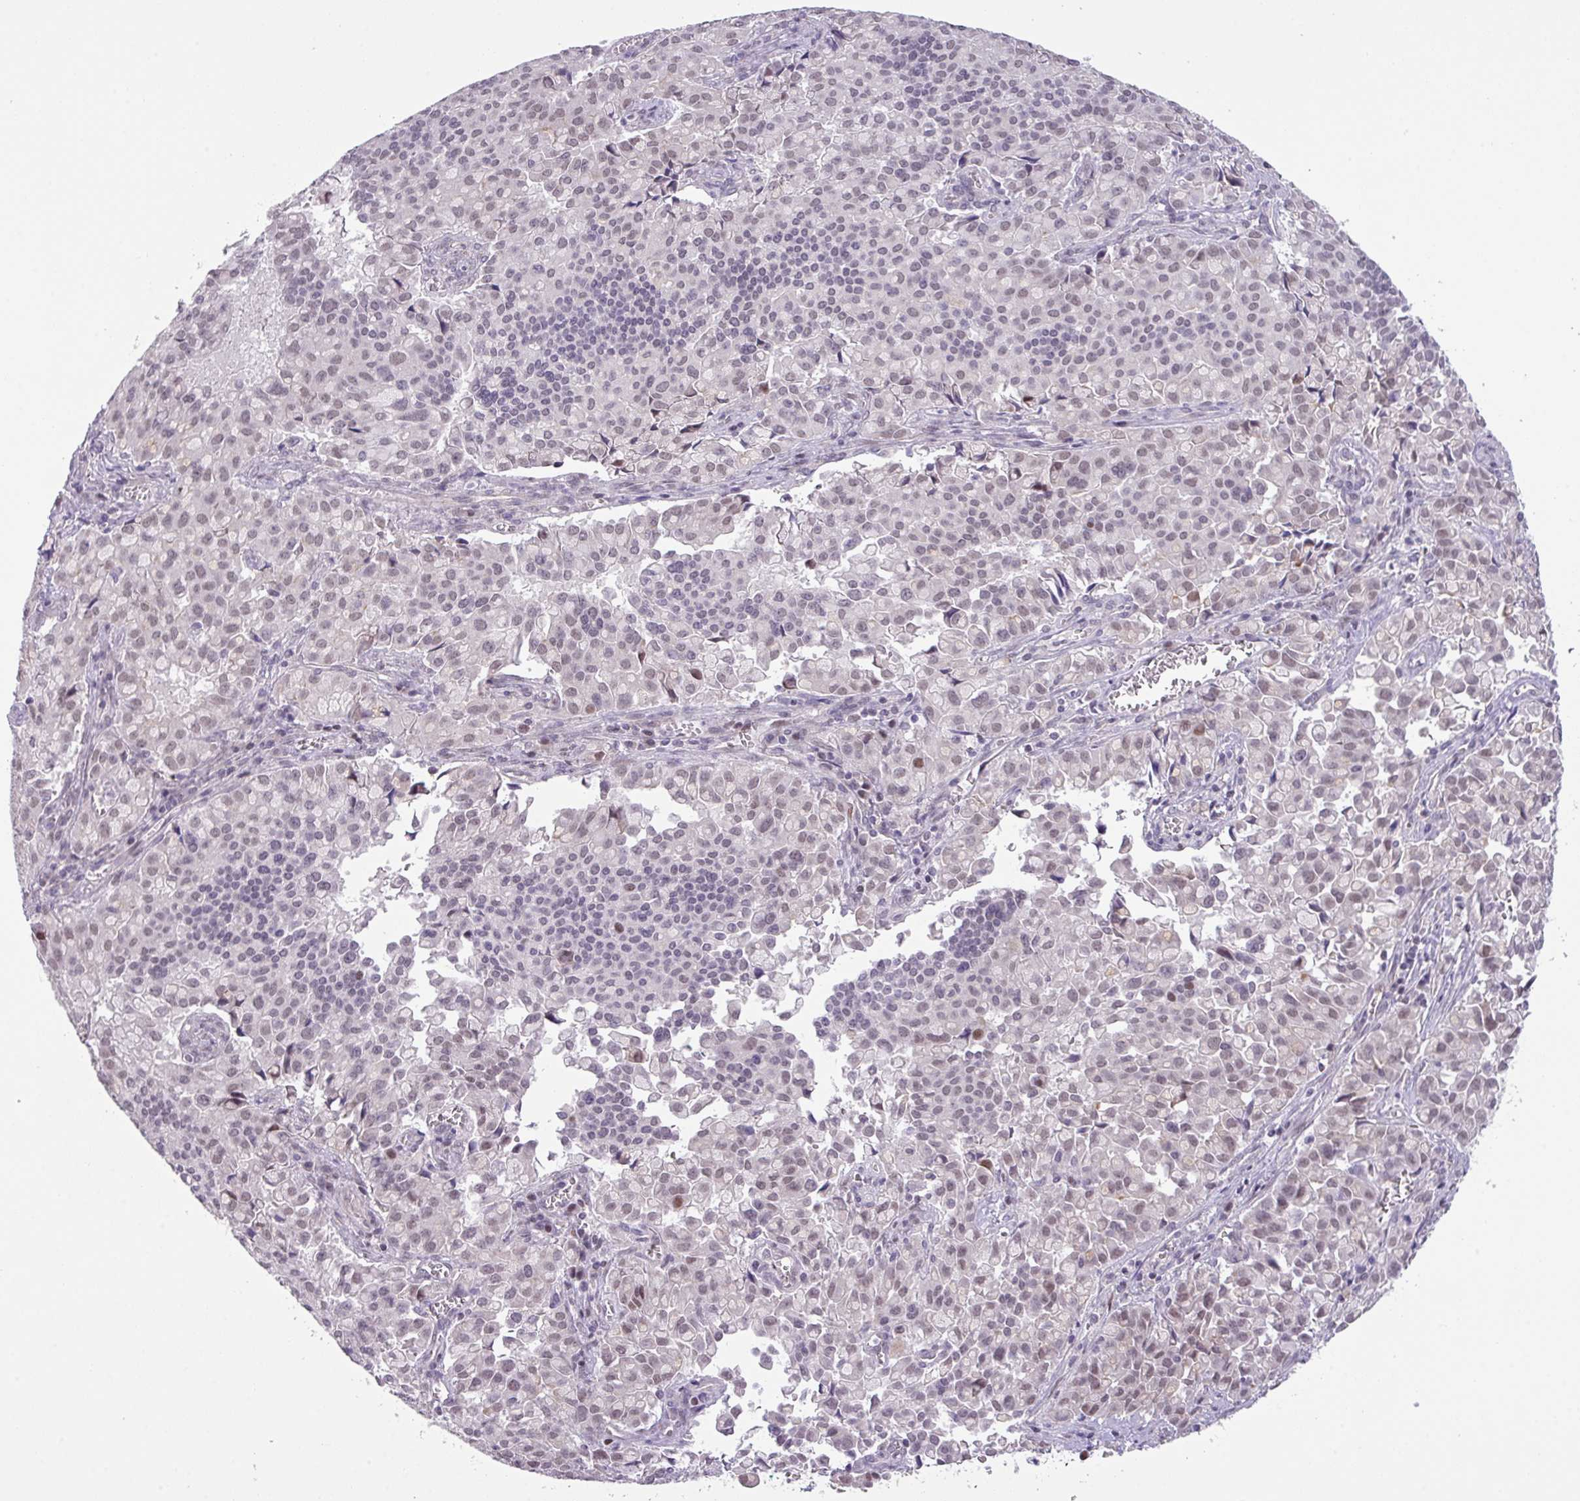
{"staining": {"intensity": "weak", "quantity": ">75%", "location": "nuclear"}, "tissue": "pancreatic cancer", "cell_type": "Tumor cells", "image_type": "cancer", "snomed": [{"axis": "morphology", "description": "Adenocarcinoma, NOS"}, {"axis": "topography", "description": "Pancreas"}], "caption": "Tumor cells demonstrate weak nuclear staining in about >75% of cells in pancreatic cancer (adenocarcinoma).", "gene": "ANKRD13B", "patient": {"sex": "male", "age": 65}}